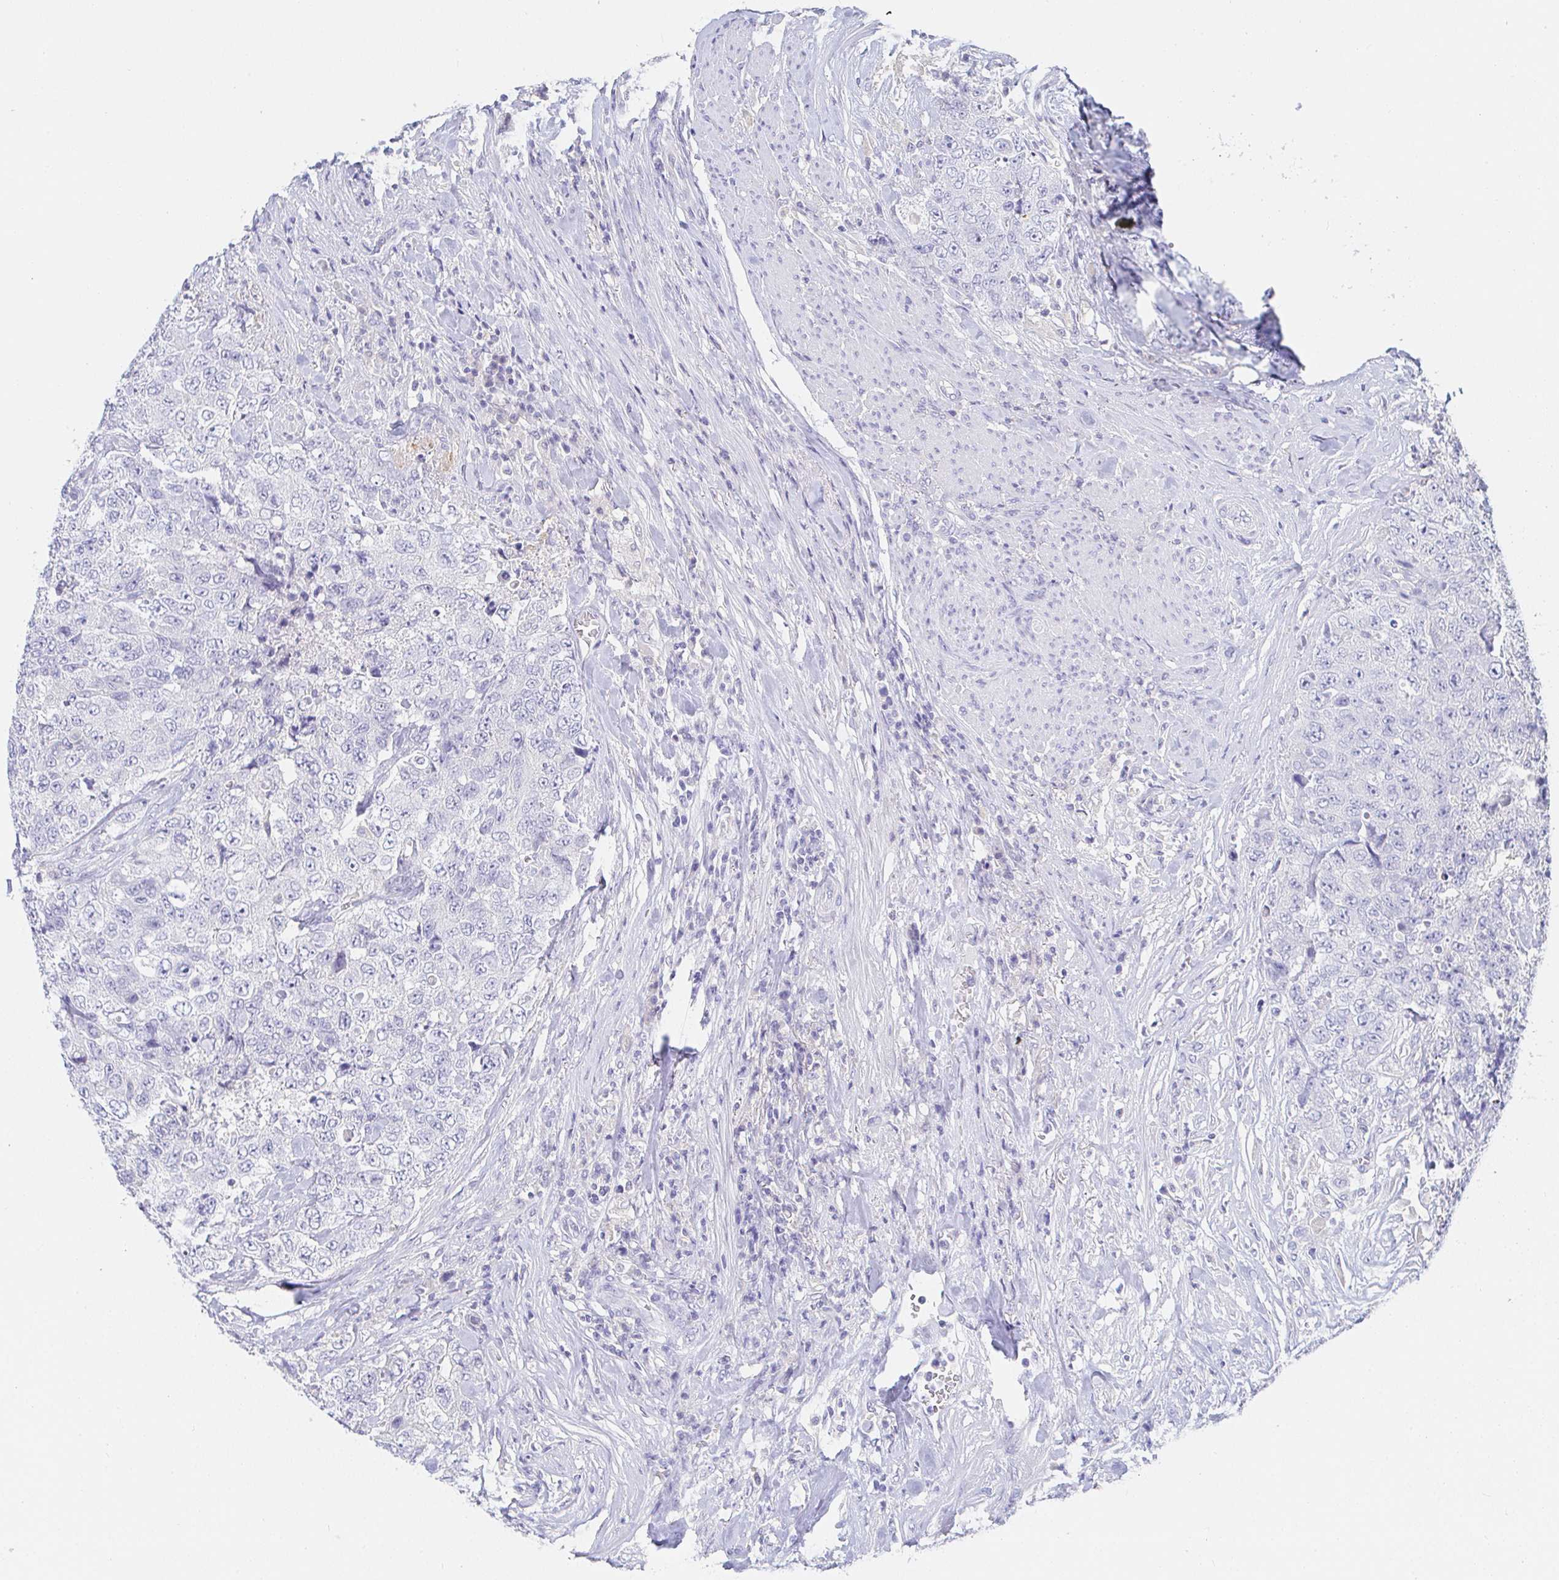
{"staining": {"intensity": "negative", "quantity": "none", "location": "none"}, "tissue": "urothelial cancer", "cell_type": "Tumor cells", "image_type": "cancer", "snomed": [{"axis": "morphology", "description": "Urothelial carcinoma, High grade"}, {"axis": "topography", "description": "Urinary bladder"}], "caption": "An immunohistochemistry image of urothelial carcinoma (high-grade) is shown. There is no staining in tumor cells of urothelial carcinoma (high-grade).", "gene": "PDE6B", "patient": {"sex": "female", "age": 78}}